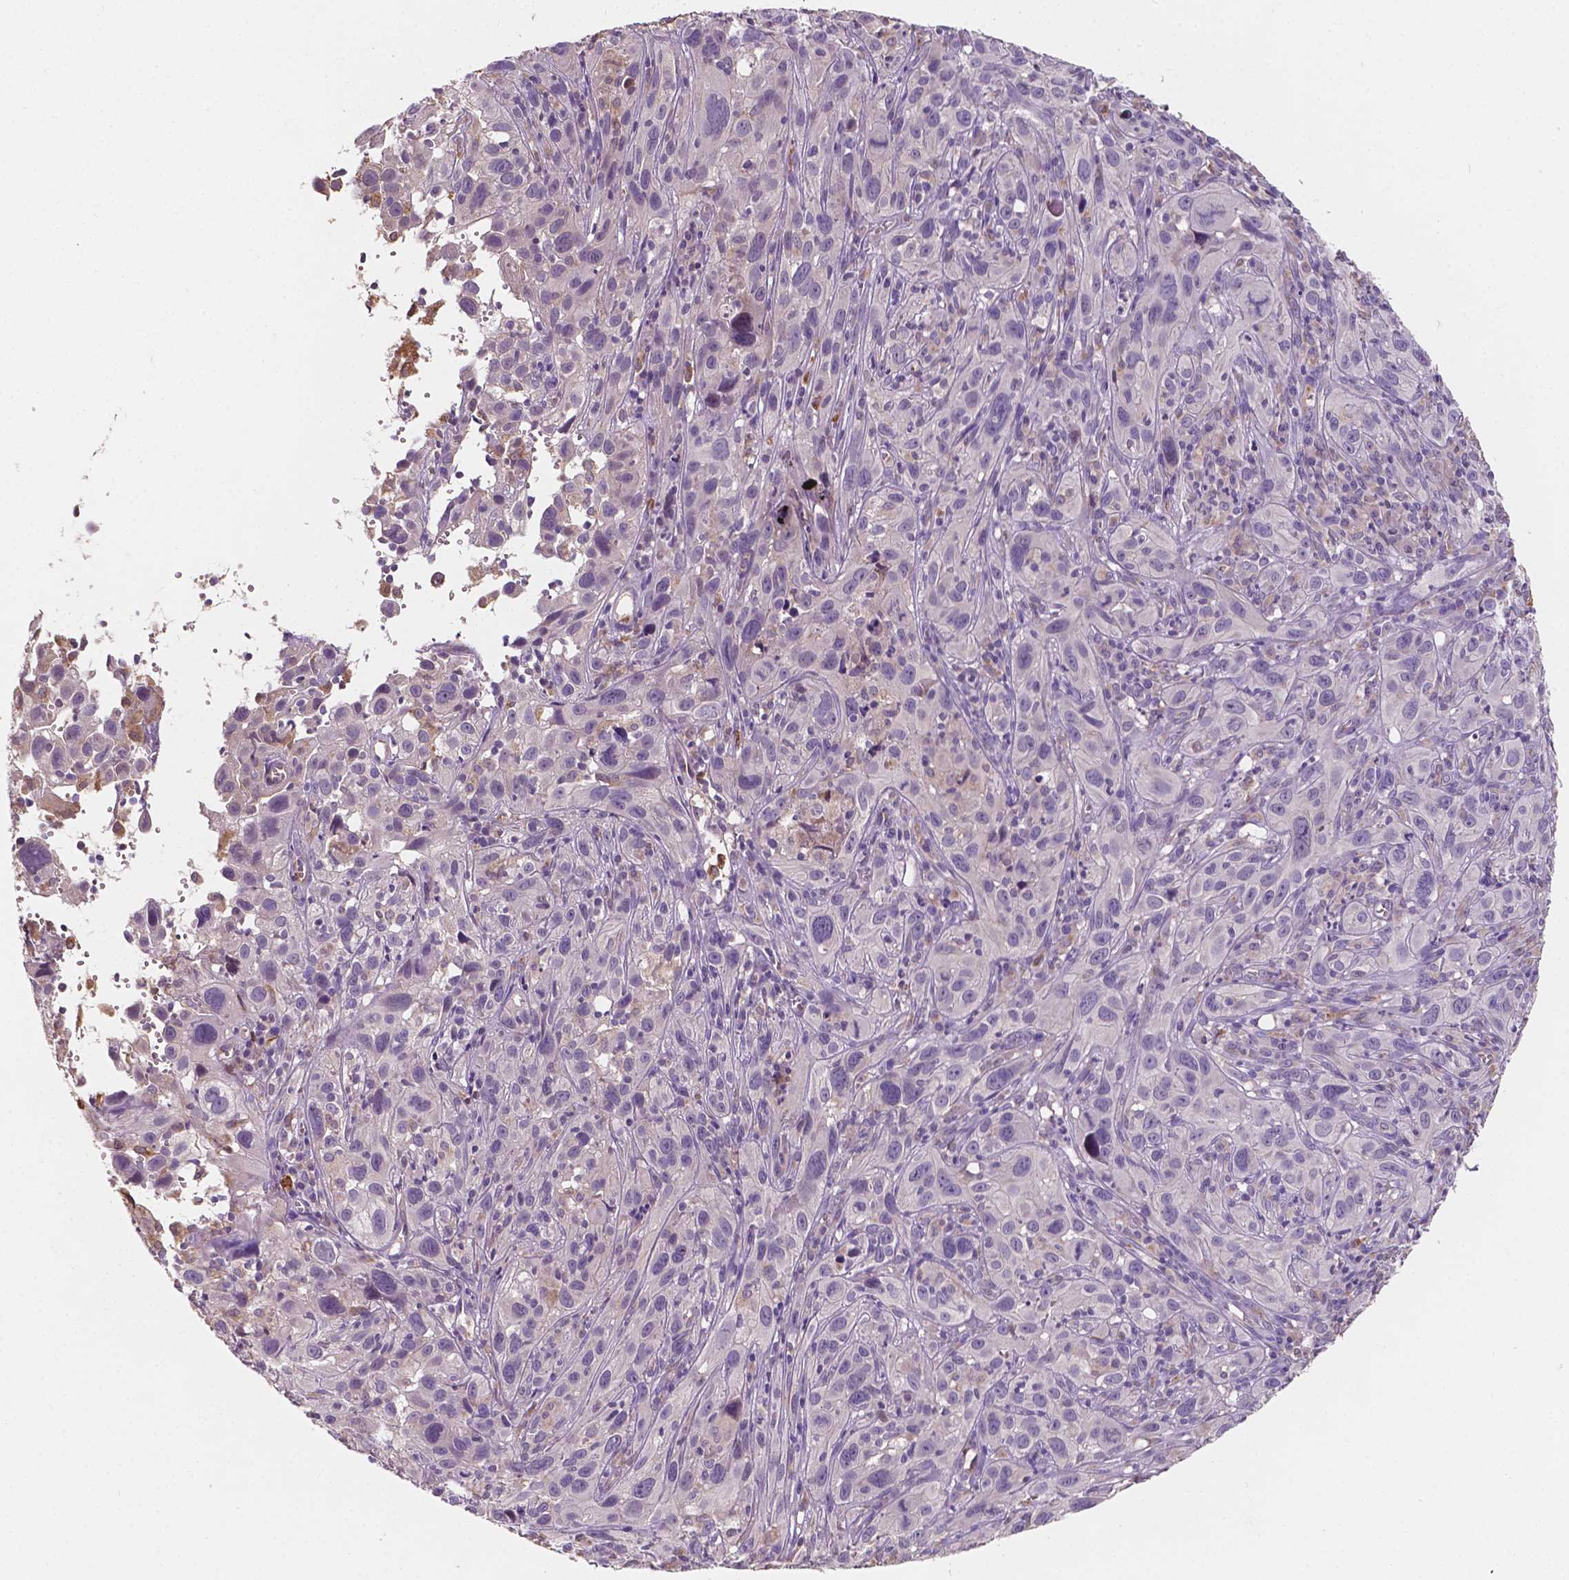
{"staining": {"intensity": "negative", "quantity": "none", "location": "none"}, "tissue": "cervical cancer", "cell_type": "Tumor cells", "image_type": "cancer", "snomed": [{"axis": "morphology", "description": "Squamous cell carcinoma, NOS"}, {"axis": "topography", "description": "Cervix"}], "caption": "Immunohistochemistry (IHC) micrograph of human cervical squamous cell carcinoma stained for a protein (brown), which exhibits no staining in tumor cells. (Brightfield microscopy of DAB (3,3'-diaminobenzidine) immunohistochemistry at high magnification).", "gene": "SLC22A4", "patient": {"sex": "female", "age": 37}}